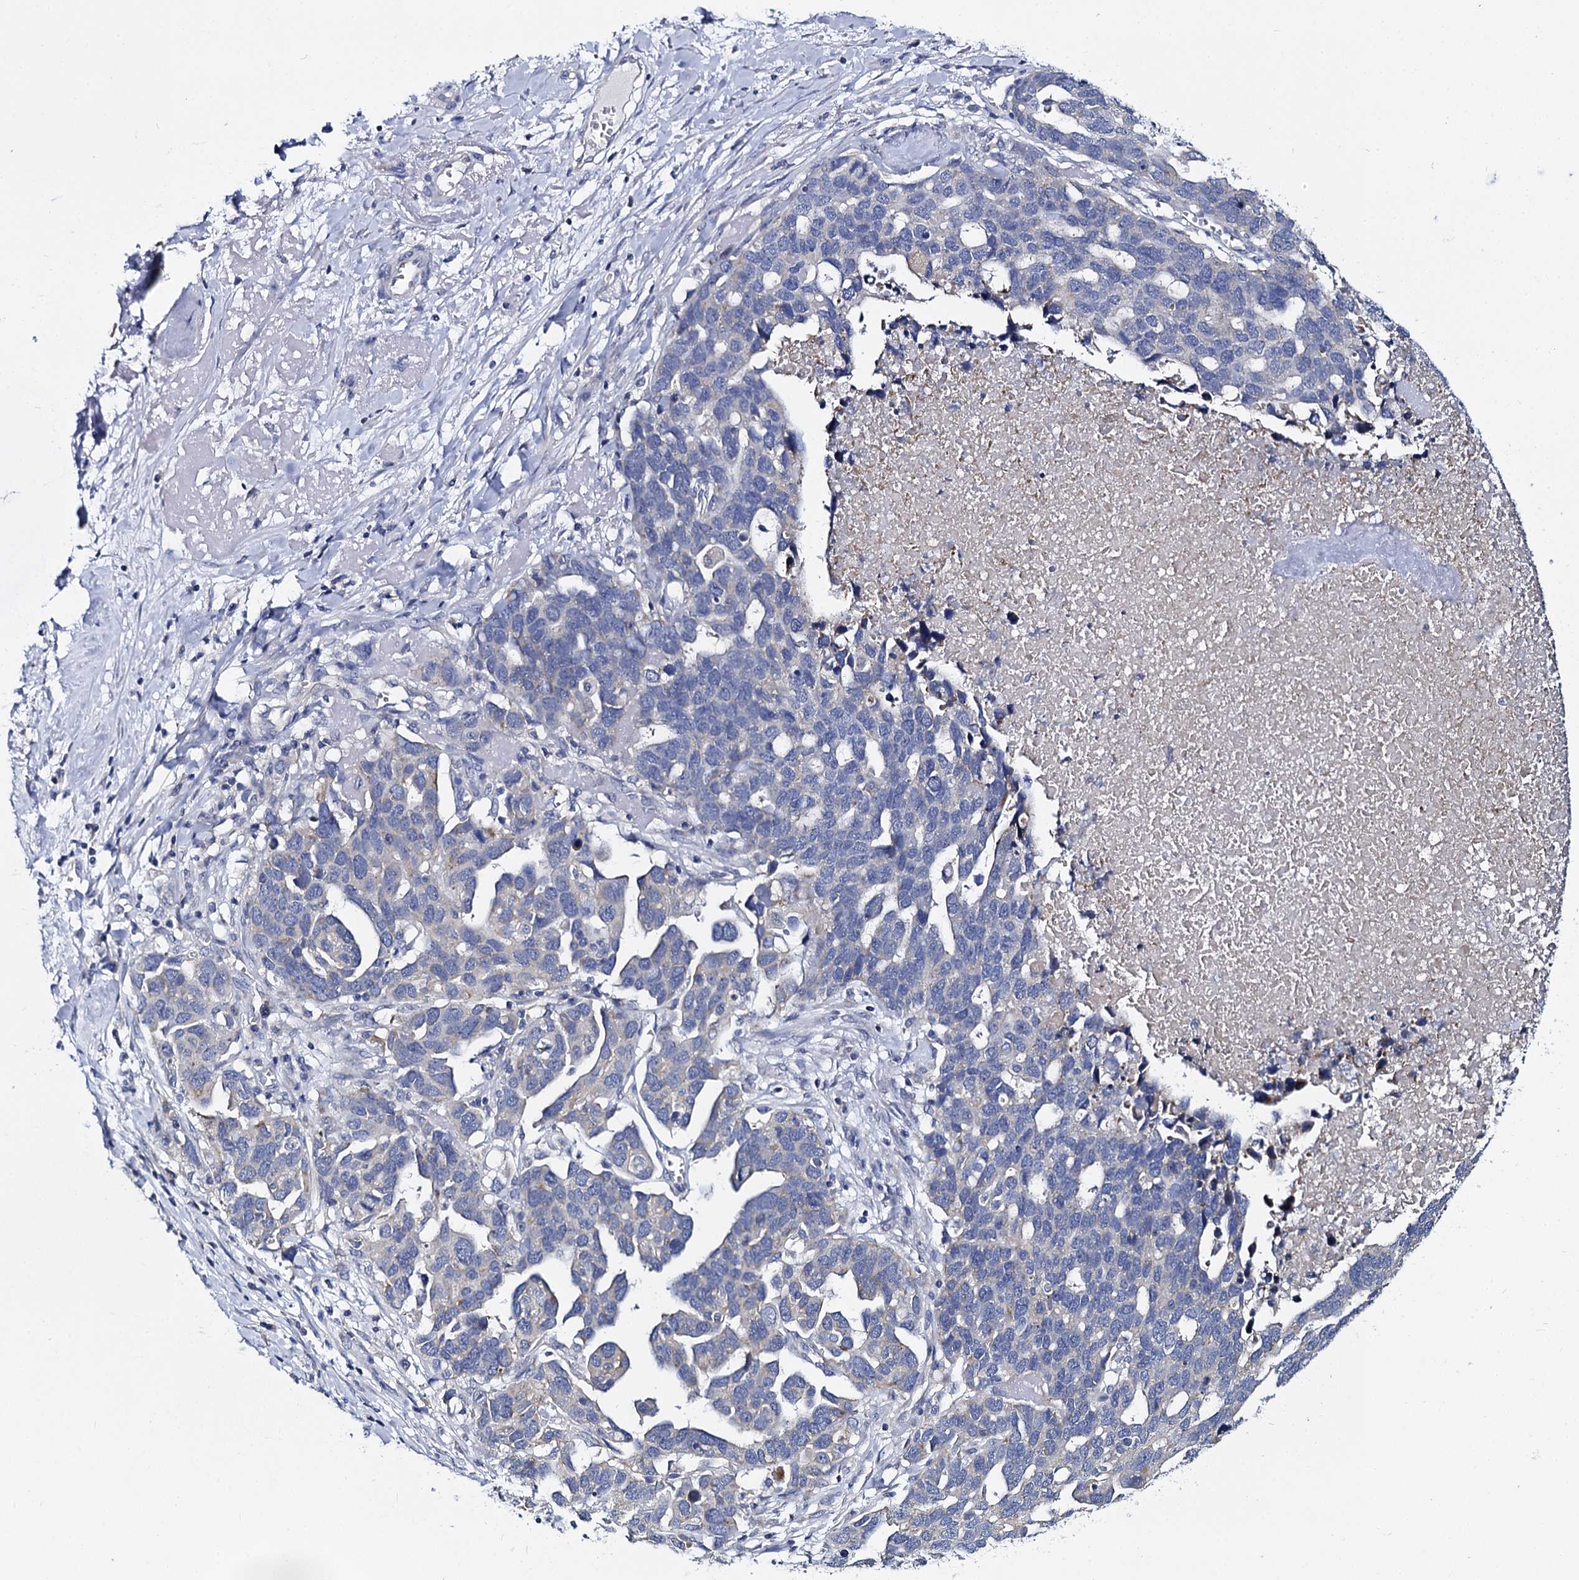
{"staining": {"intensity": "negative", "quantity": "none", "location": "none"}, "tissue": "ovarian cancer", "cell_type": "Tumor cells", "image_type": "cancer", "snomed": [{"axis": "morphology", "description": "Cystadenocarcinoma, serous, NOS"}, {"axis": "topography", "description": "Ovary"}], "caption": "This is an IHC micrograph of ovarian cancer. There is no expression in tumor cells.", "gene": "PANX2", "patient": {"sex": "female", "age": 54}}